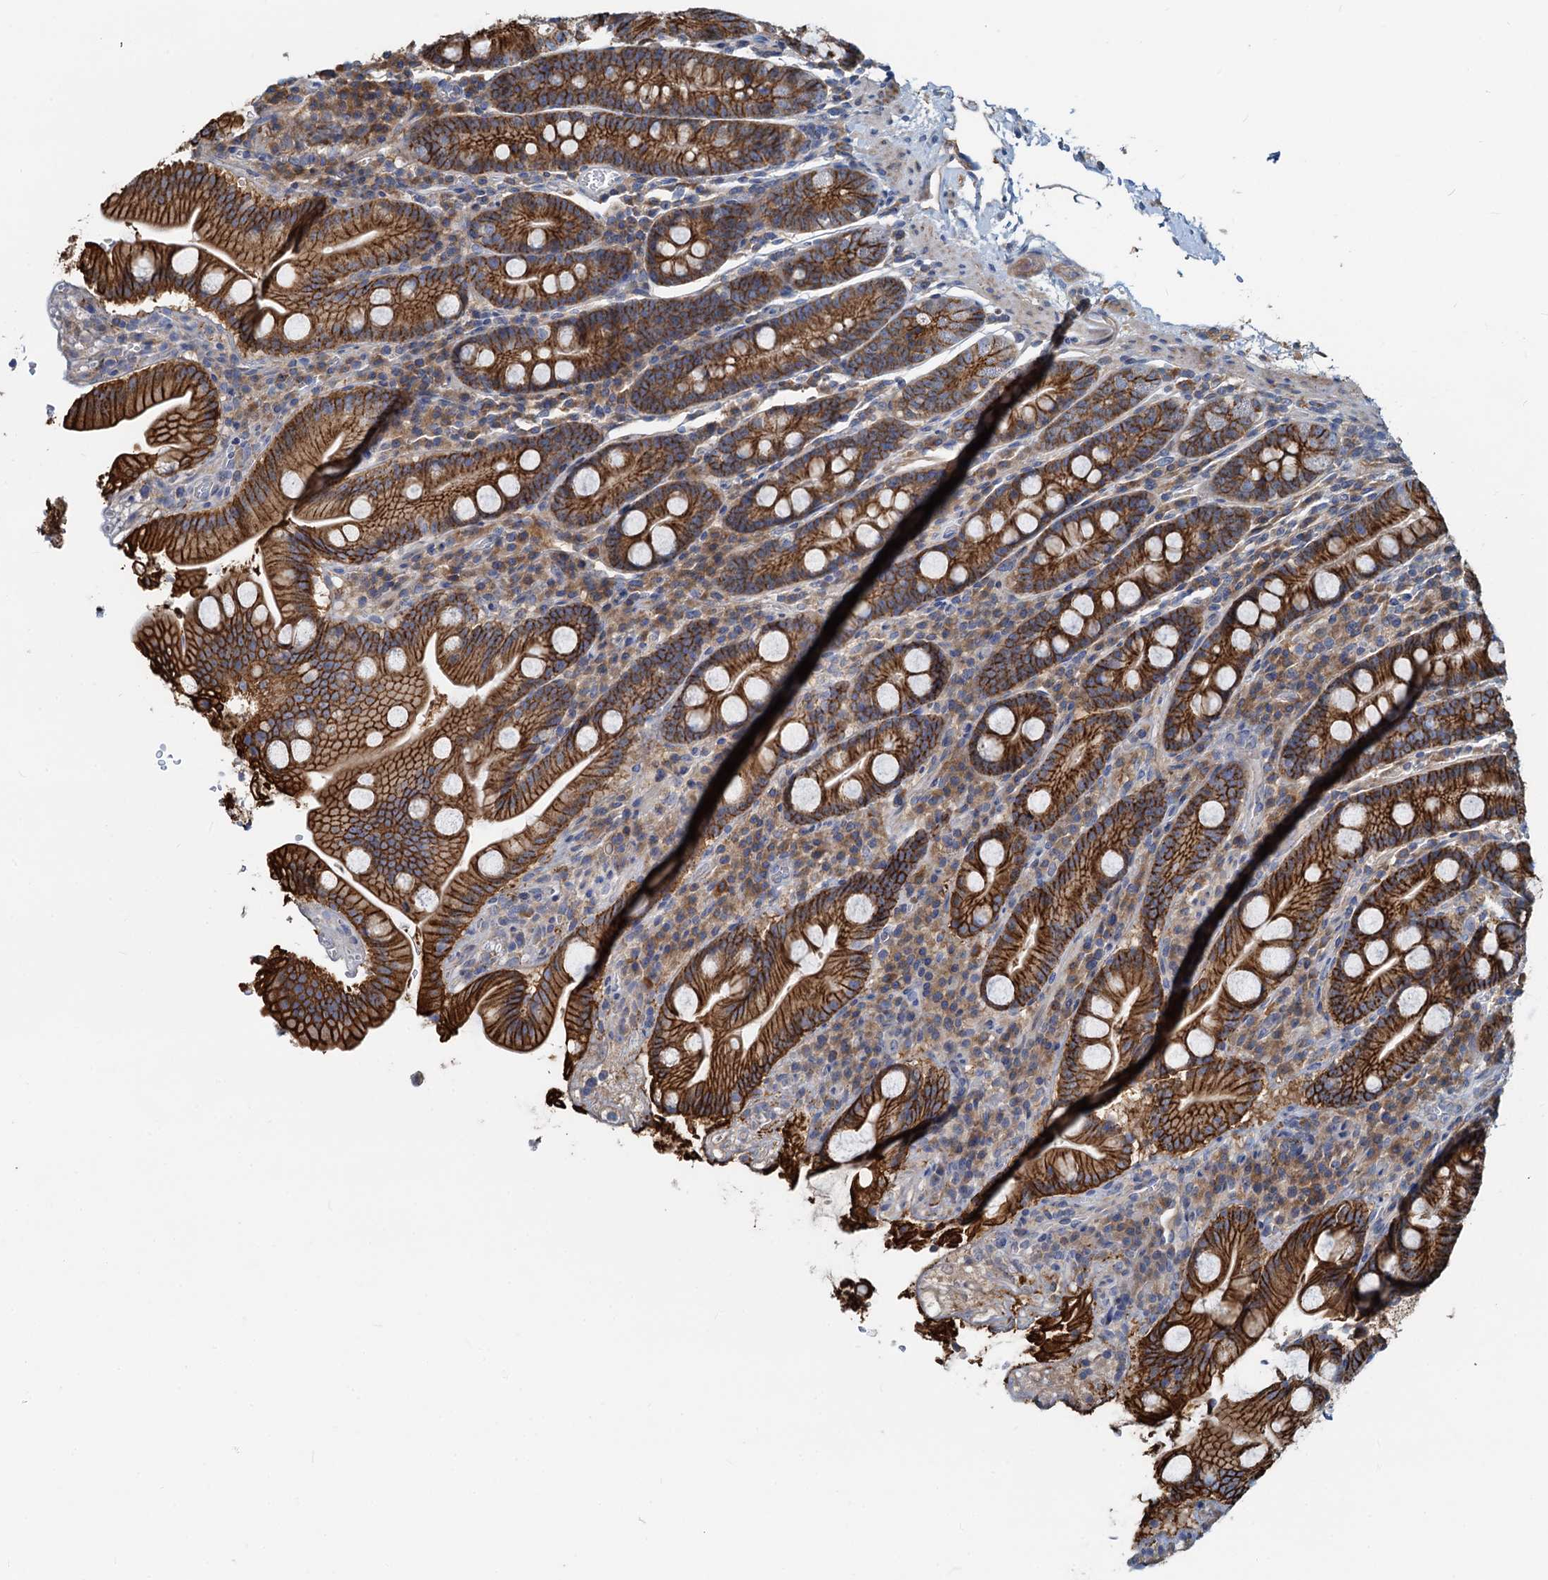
{"staining": {"intensity": "strong", "quantity": ">75%", "location": "cytoplasmic/membranous"}, "tissue": "duodenum", "cell_type": "Glandular cells", "image_type": "normal", "snomed": [{"axis": "morphology", "description": "Normal tissue, NOS"}, {"axis": "topography", "description": "Duodenum"}], "caption": "This photomicrograph demonstrates immunohistochemistry staining of normal duodenum, with high strong cytoplasmic/membranous expression in about >75% of glandular cells.", "gene": "LNX2", "patient": {"sex": "male", "age": 35}}